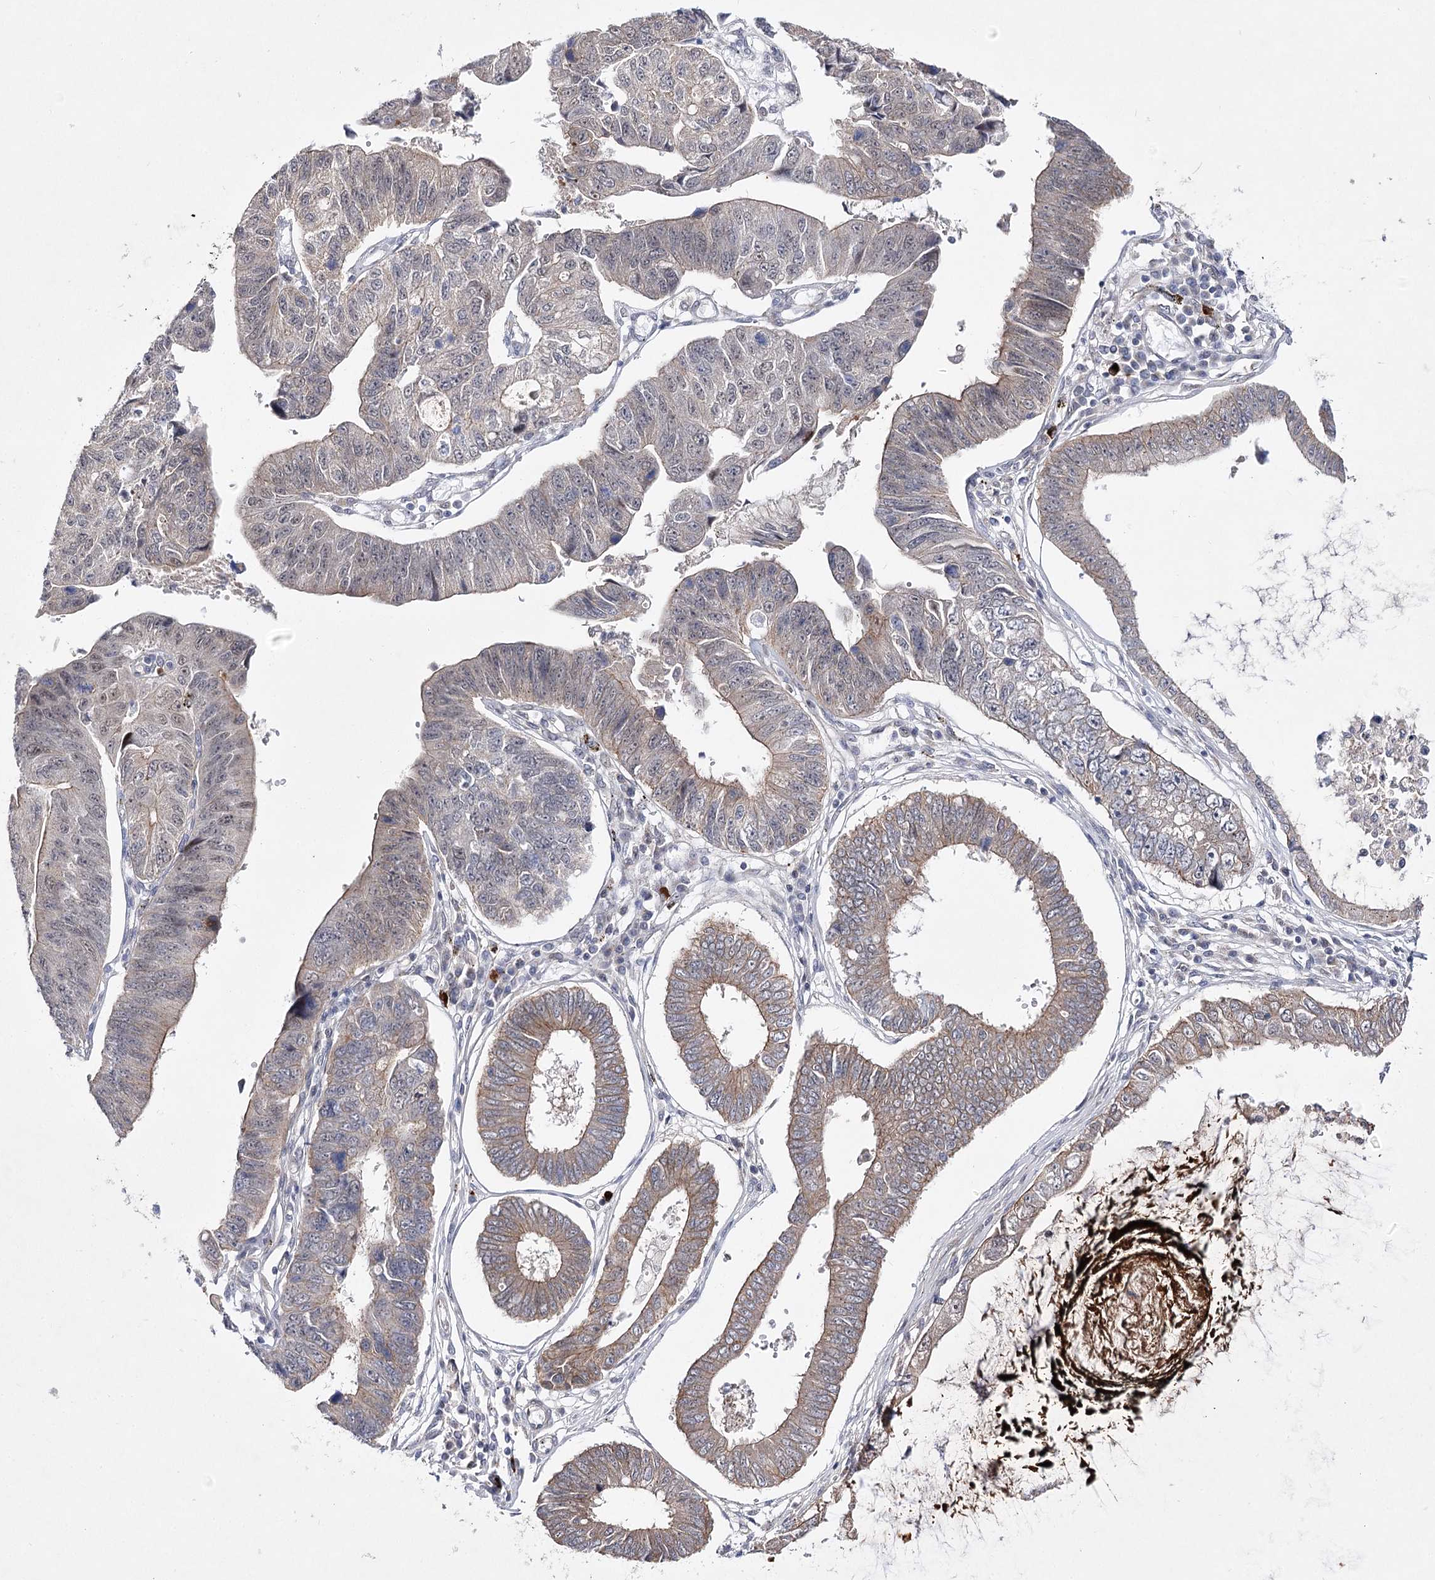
{"staining": {"intensity": "moderate", "quantity": "<25%", "location": "cytoplasmic/membranous"}, "tissue": "stomach cancer", "cell_type": "Tumor cells", "image_type": "cancer", "snomed": [{"axis": "morphology", "description": "Adenocarcinoma, NOS"}, {"axis": "topography", "description": "Stomach"}], "caption": "Stomach adenocarcinoma tissue exhibits moderate cytoplasmic/membranous staining in approximately <25% of tumor cells (DAB IHC, brown staining for protein, blue staining for nuclei).", "gene": "ARHGAP32", "patient": {"sex": "male", "age": 59}}